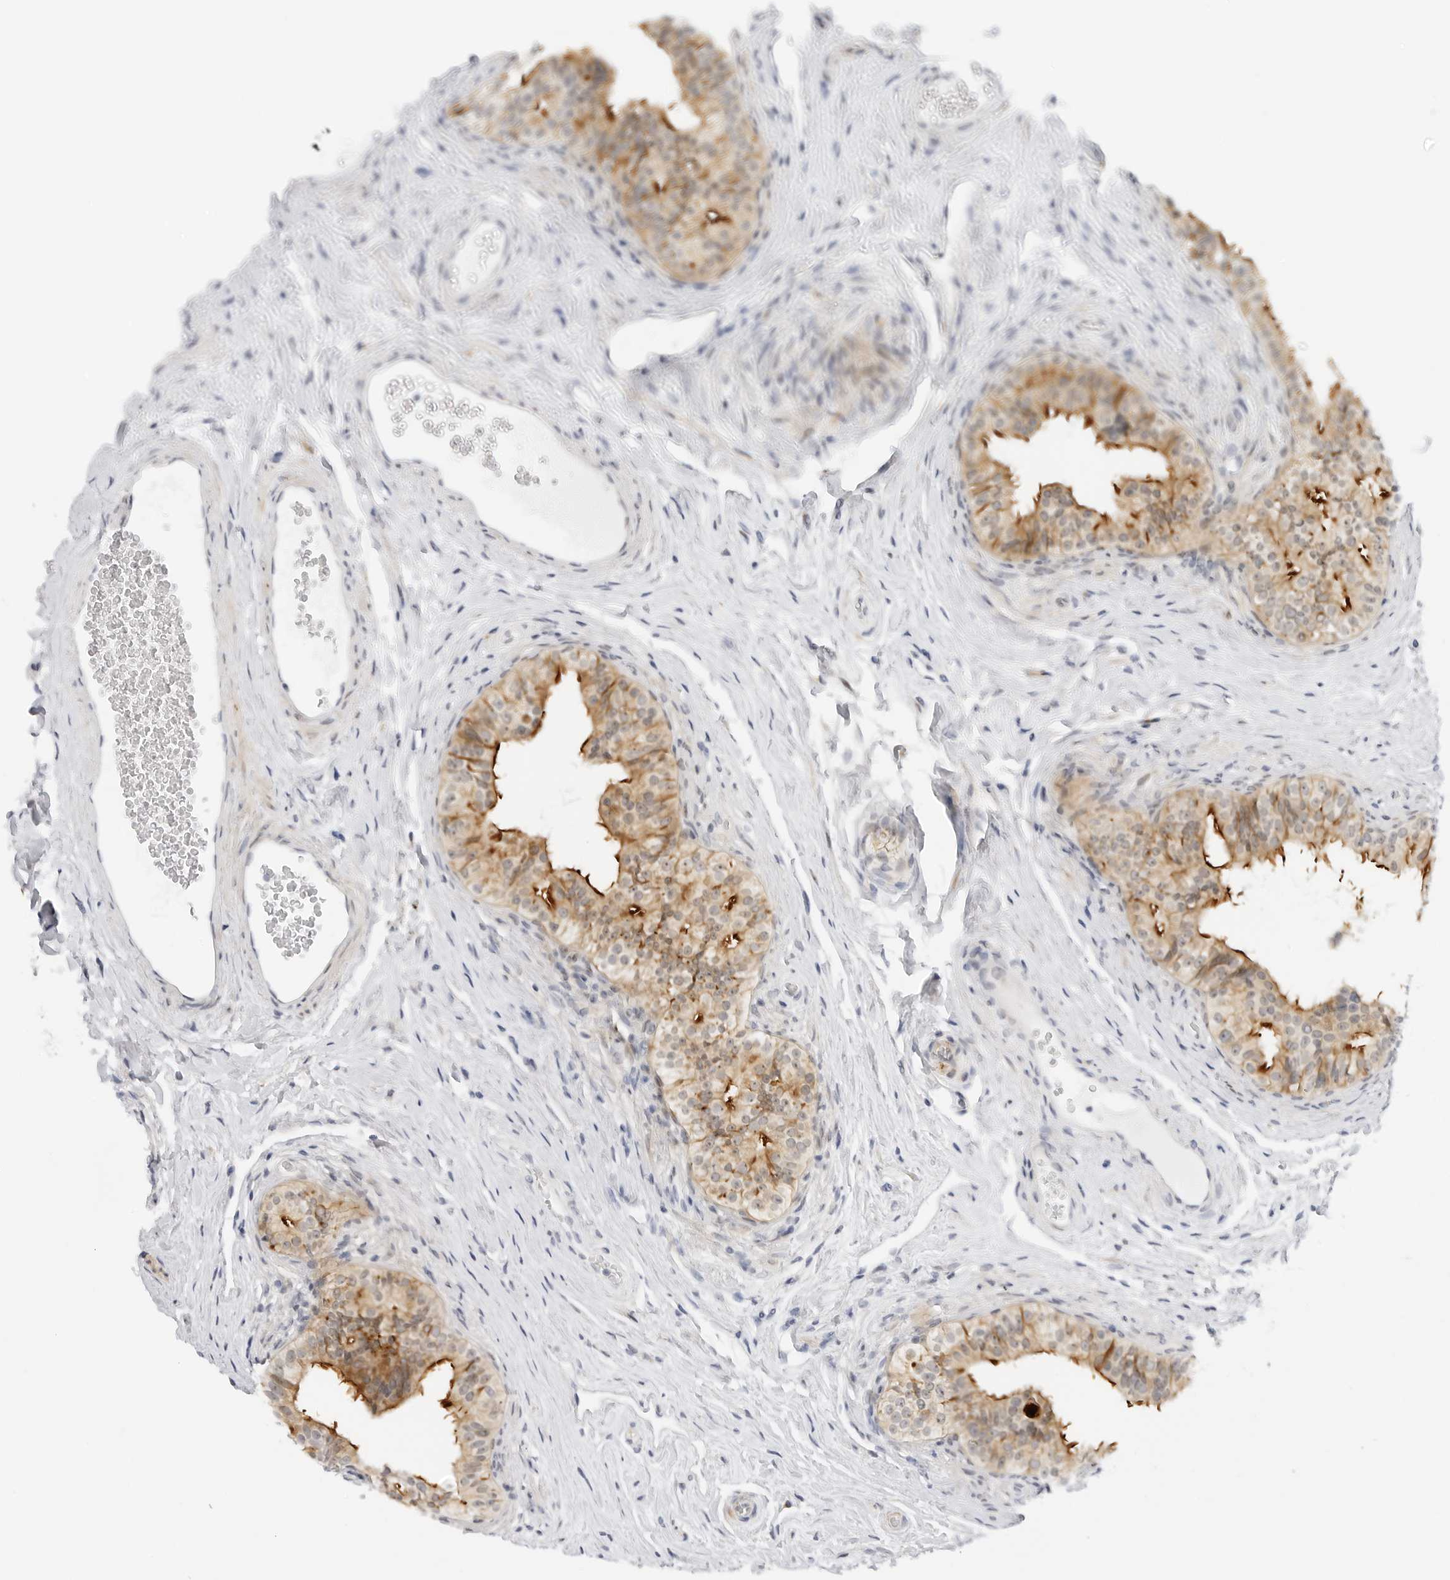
{"staining": {"intensity": "strong", "quantity": "<25%", "location": "cytoplasmic/membranous"}, "tissue": "epididymis", "cell_type": "Glandular cells", "image_type": "normal", "snomed": [{"axis": "morphology", "description": "Normal tissue, NOS"}, {"axis": "topography", "description": "Epididymis"}], "caption": "Immunohistochemical staining of normal epididymis displays medium levels of strong cytoplasmic/membranous expression in about <25% of glandular cells. (Brightfield microscopy of DAB IHC at high magnification).", "gene": "MAP2K5", "patient": {"sex": "male", "age": 49}}